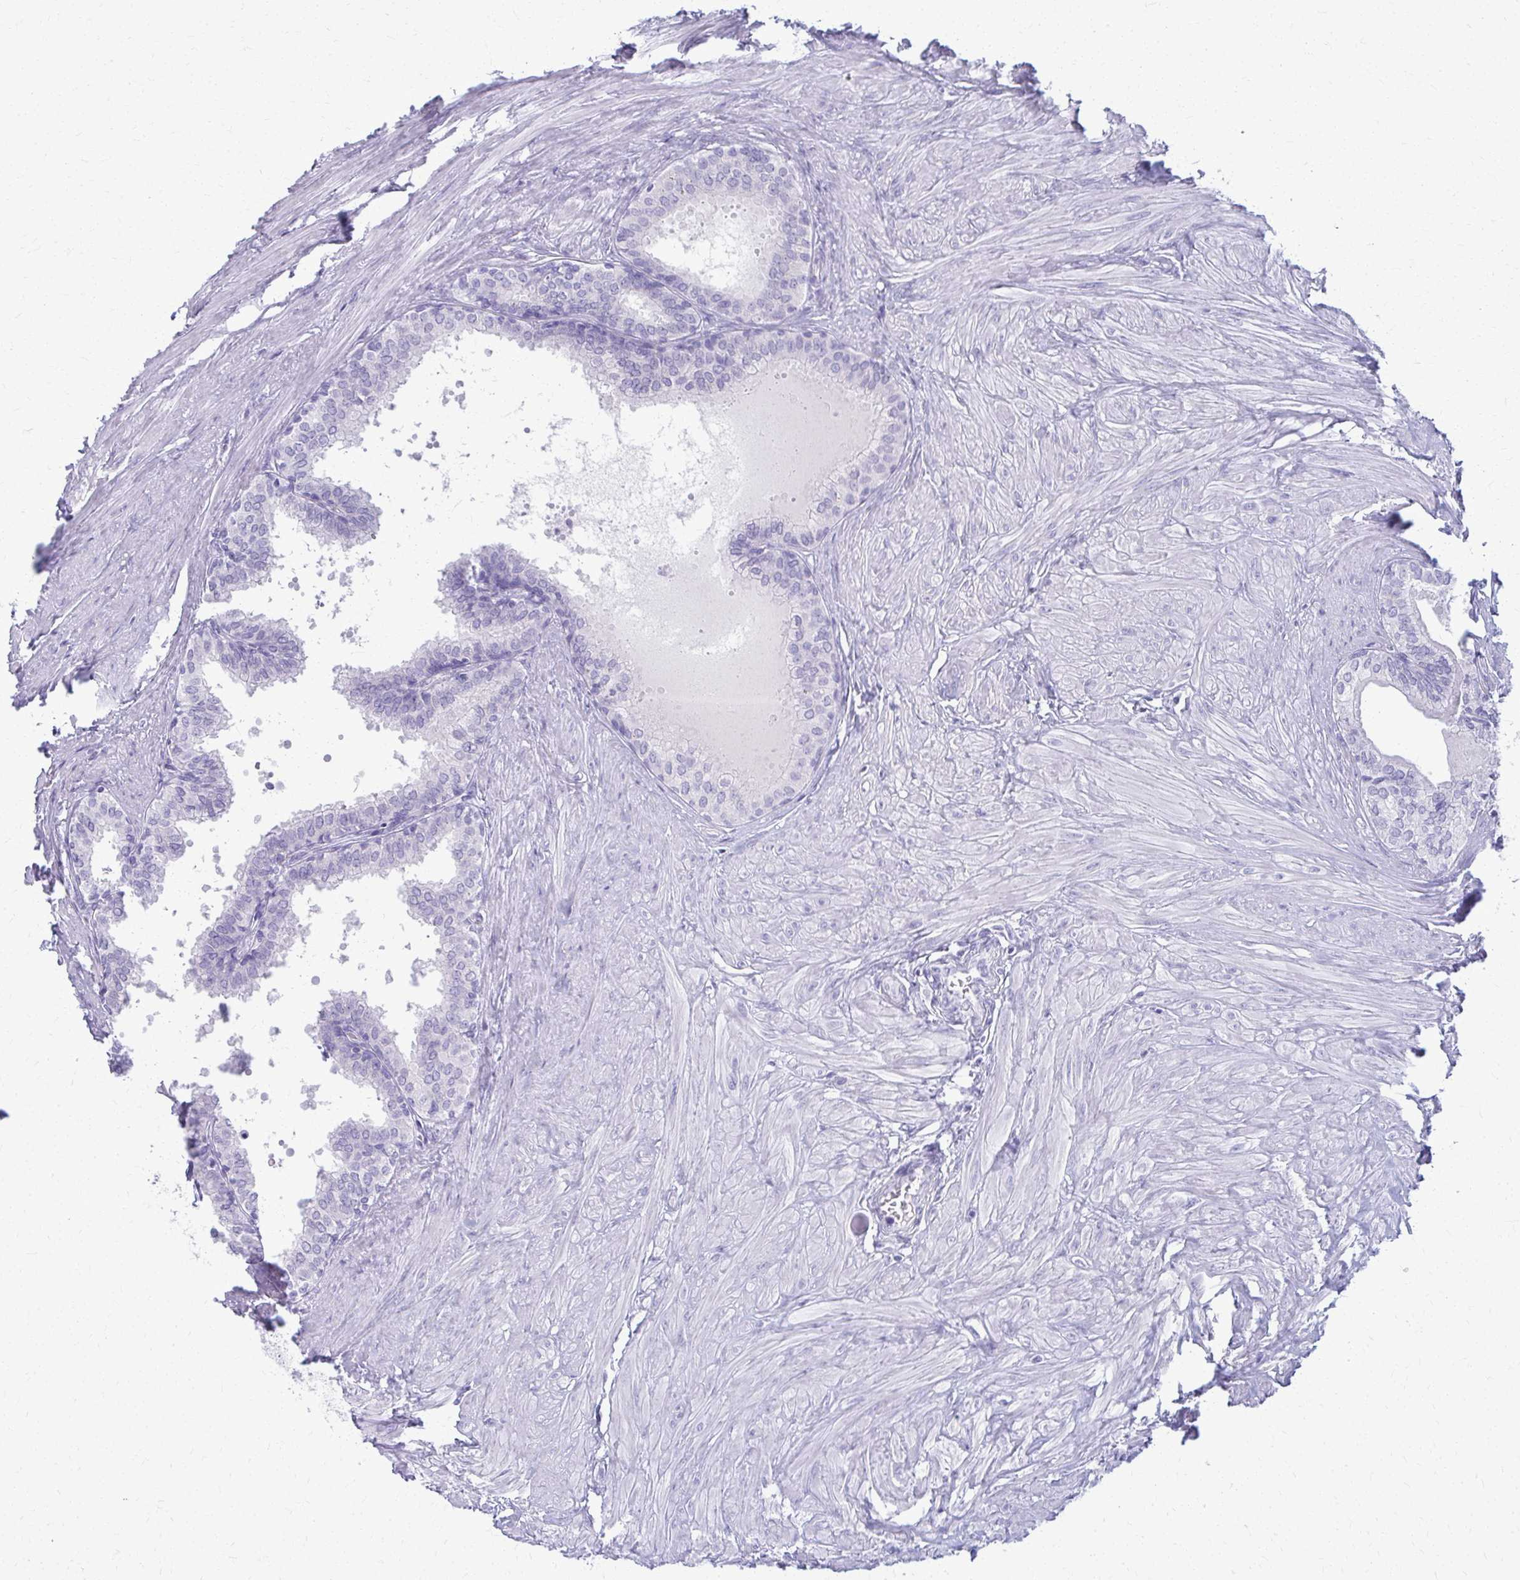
{"staining": {"intensity": "negative", "quantity": "none", "location": "none"}, "tissue": "prostate", "cell_type": "Glandular cells", "image_type": "normal", "snomed": [{"axis": "morphology", "description": "Normal tissue, NOS"}, {"axis": "topography", "description": "Prostate"}, {"axis": "topography", "description": "Peripheral nerve tissue"}], "caption": "Immunohistochemical staining of normal human prostate displays no significant staining in glandular cells.", "gene": "ACSM2A", "patient": {"sex": "male", "age": 55}}